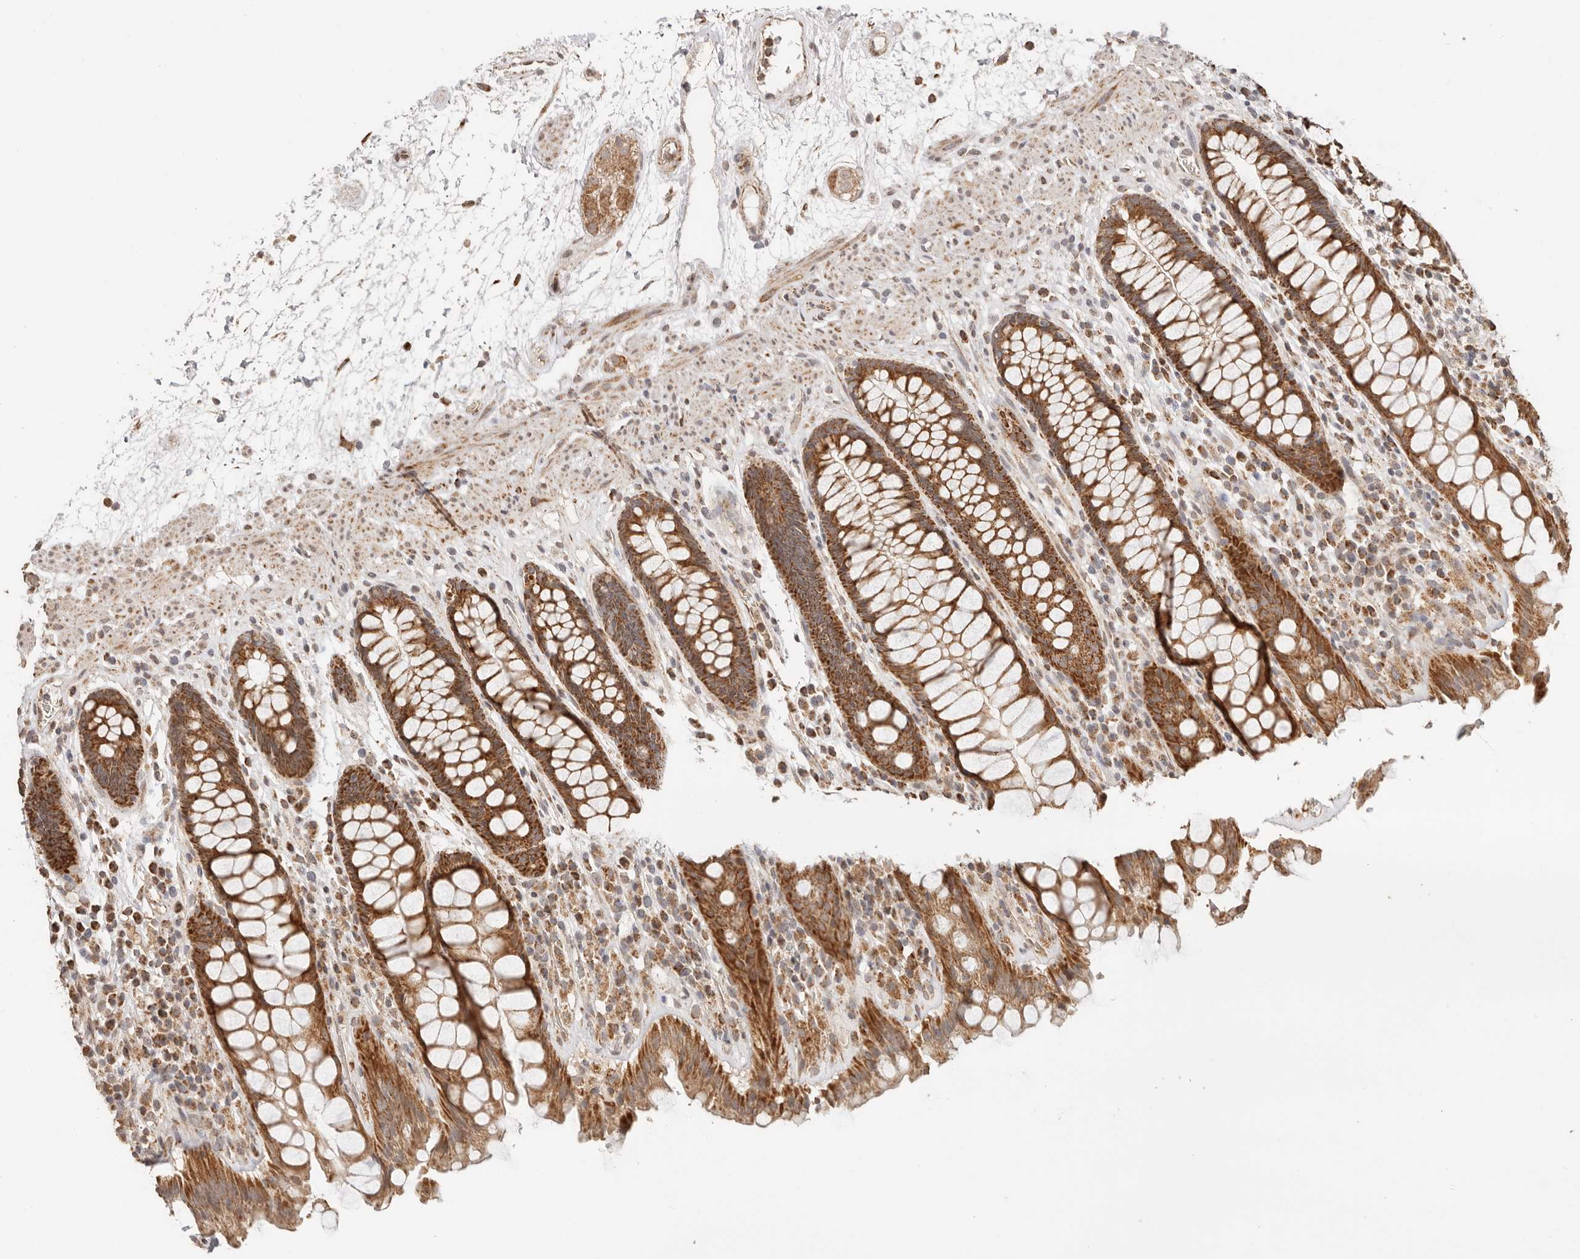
{"staining": {"intensity": "strong", "quantity": ">75%", "location": "cytoplasmic/membranous"}, "tissue": "rectum", "cell_type": "Glandular cells", "image_type": "normal", "snomed": [{"axis": "morphology", "description": "Normal tissue, NOS"}, {"axis": "topography", "description": "Rectum"}], "caption": "Glandular cells reveal high levels of strong cytoplasmic/membranous expression in about >75% of cells in benign rectum. (IHC, brightfield microscopy, high magnification).", "gene": "NDUFB11", "patient": {"sex": "male", "age": 64}}